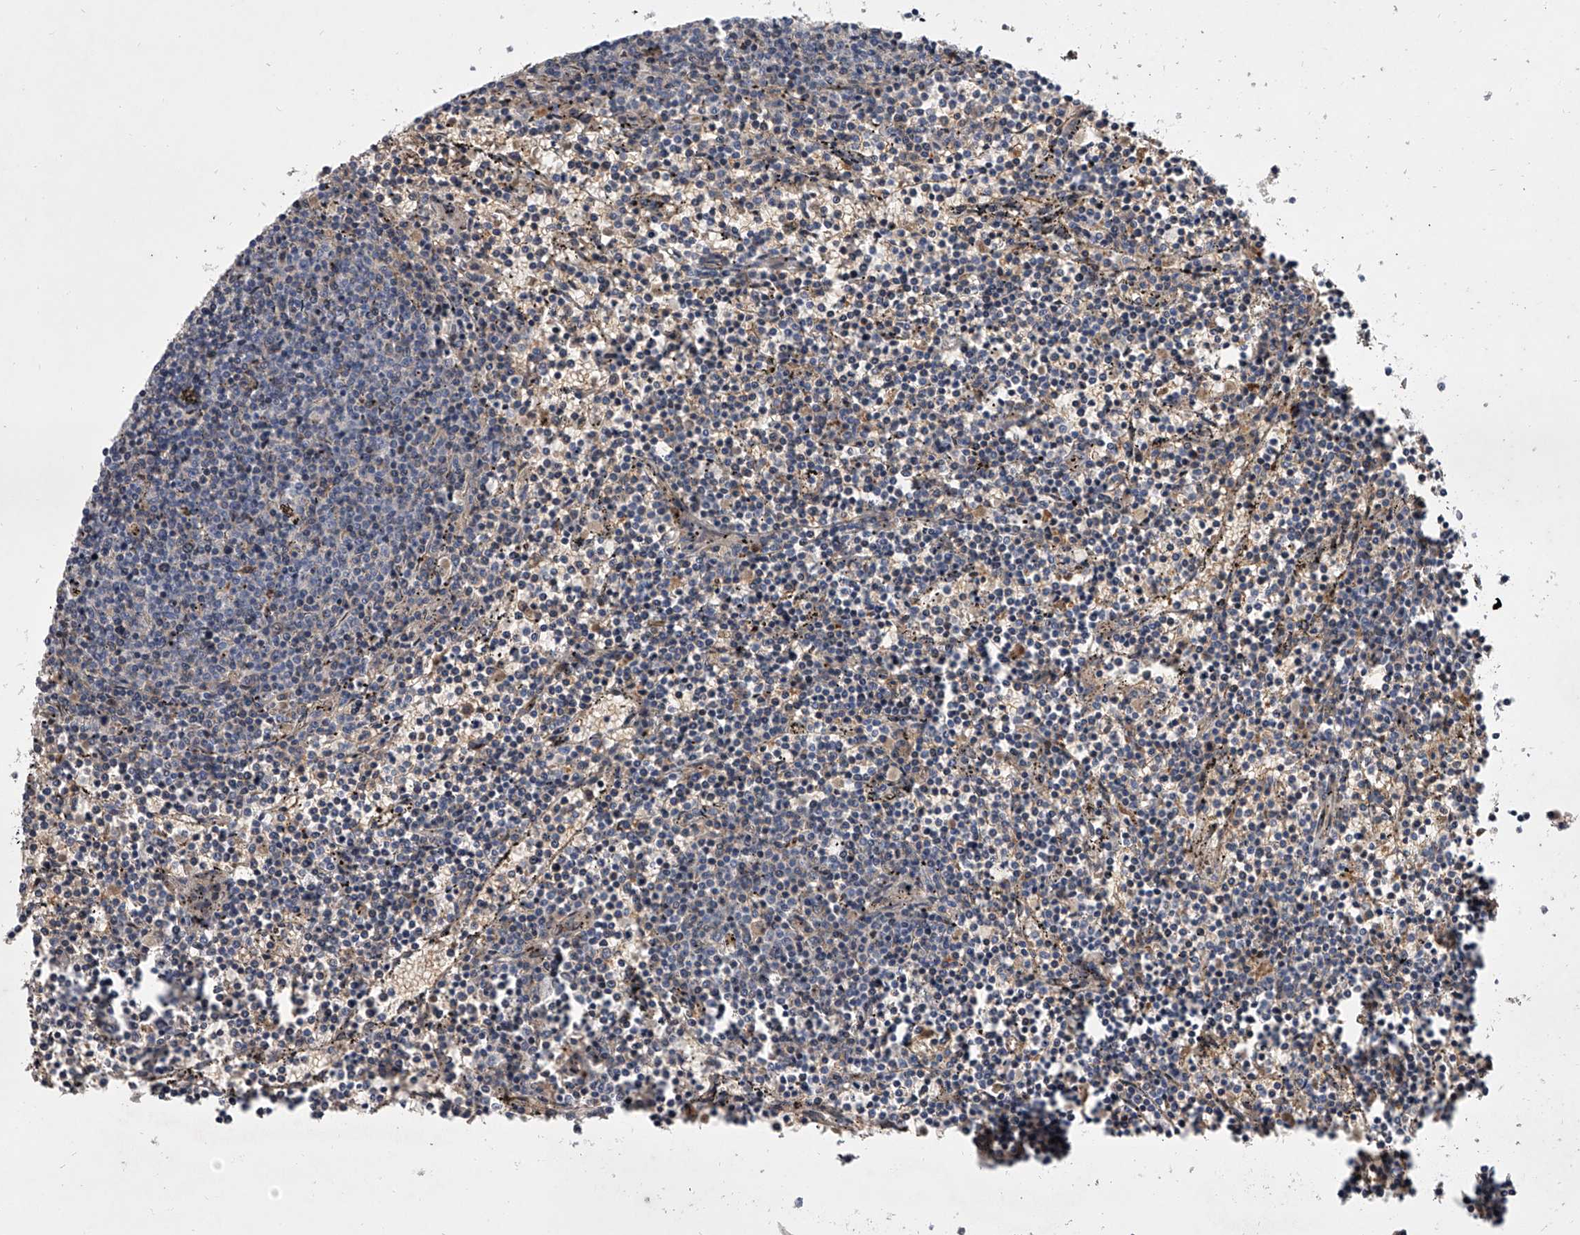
{"staining": {"intensity": "negative", "quantity": "none", "location": "none"}, "tissue": "lymphoma", "cell_type": "Tumor cells", "image_type": "cancer", "snomed": [{"axis": "morphology", "description": "Malignant lymphoma, non-Hodgkin's type, Low grade"}, {"axis": "topography", "description": "Spleen"}], "caption": "DAB immunohistochemical staining of human malignant lymphoma, non-Hodgkin's type (low-grade) reveals no significant expression in tumor cells.", "gene": "HEATR6", "patient": {"sex": "female", "age": 50}}